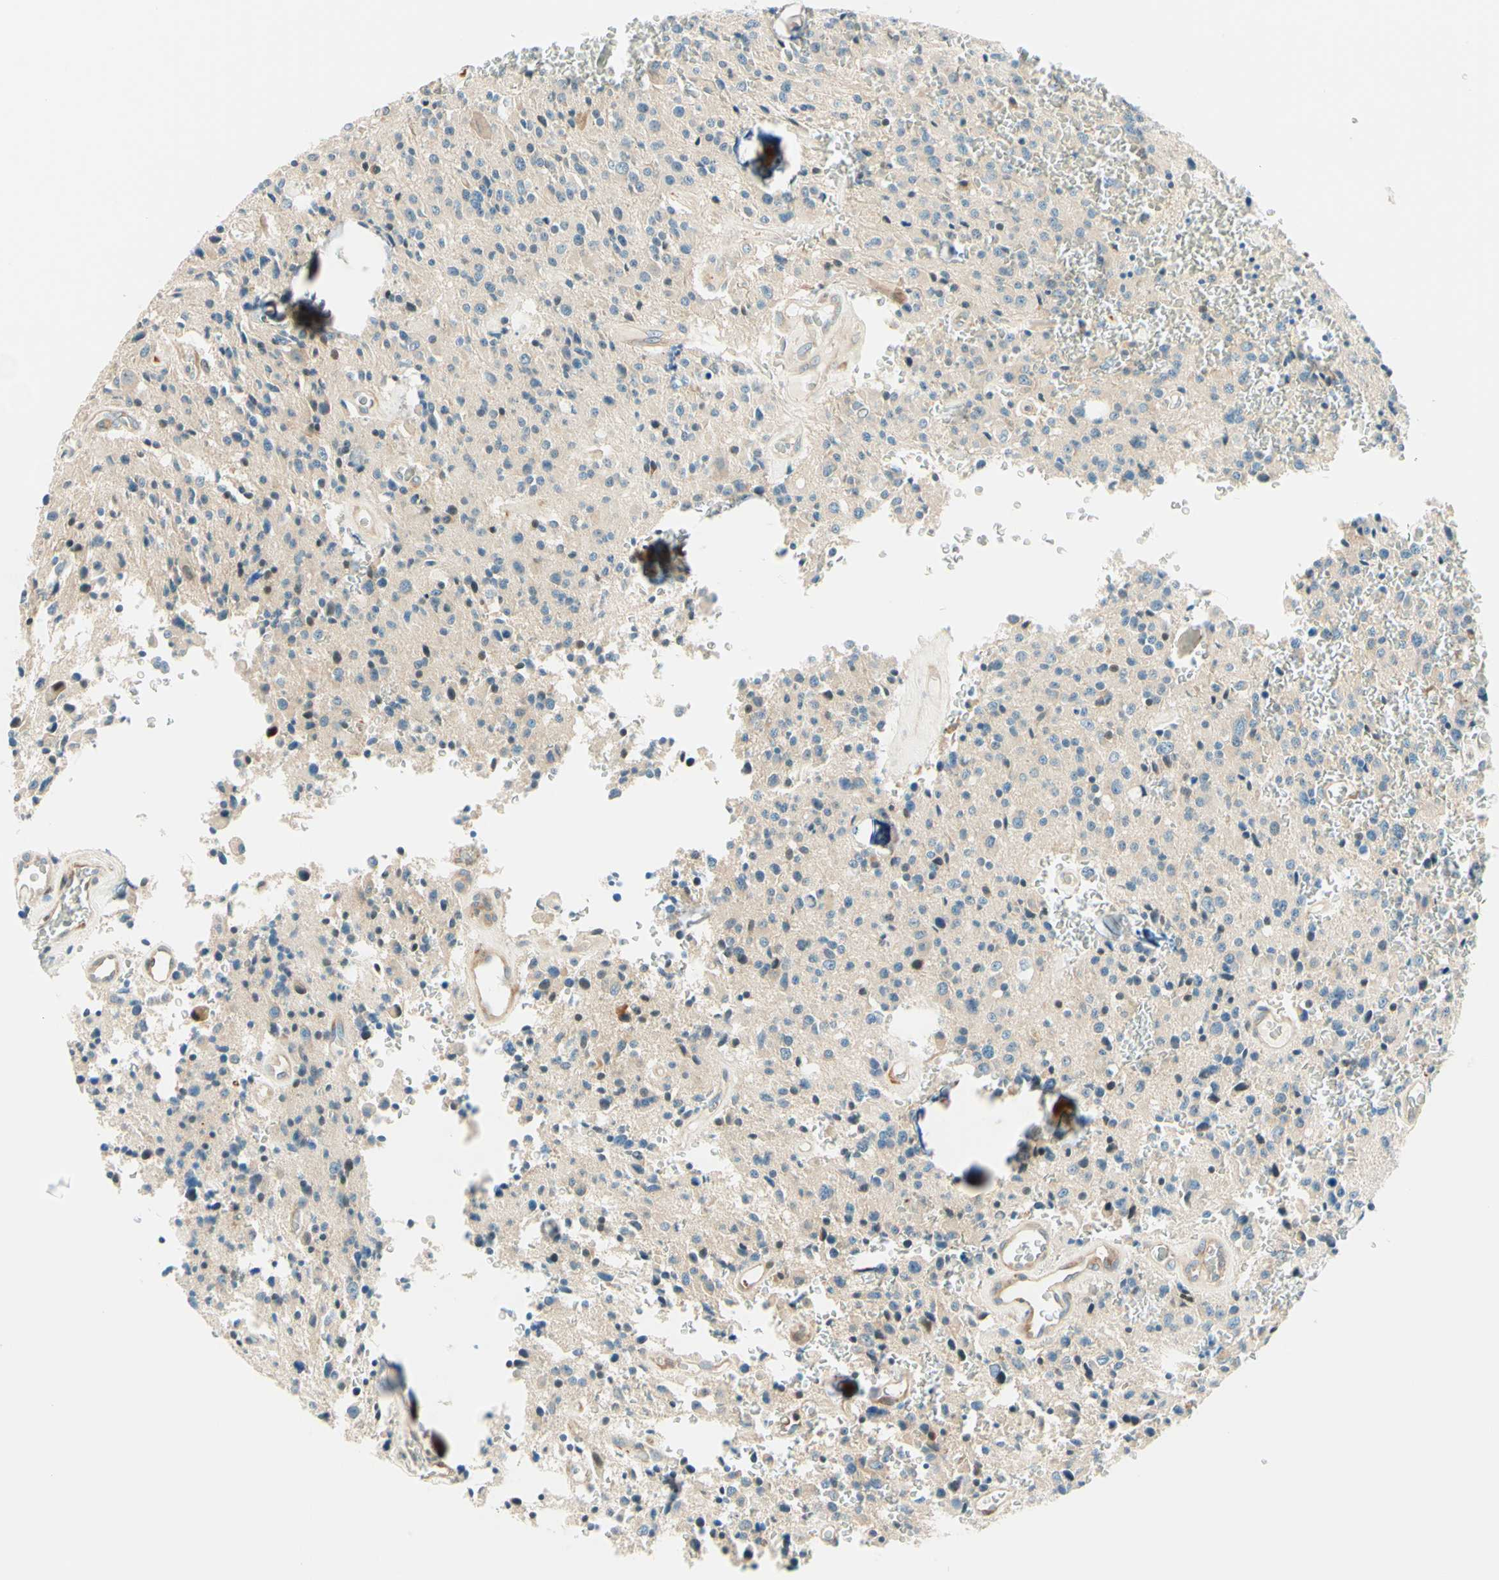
{"staining": {"intensity": "weak", "quantity": "<25%", "location": "cytoplasmic/membranous"}, "tissue": "glioma", "cell_type": "Tumor cells", "image_type": "cancer", "snomed": [{"axis": "morphology", "description": "Glioma, malignant, Low grade"}, {"axis": "topography", "description": "Brain"}], "caption": "IHC micrograph of glioma stained for a protein (brown), which displays no expression in tumor cells. (DAB immunohistochemistry (IHC) with hematoxylin counter stain).", "gene": "TAOK2", "patient": {"sex": "male", "age": 58}}